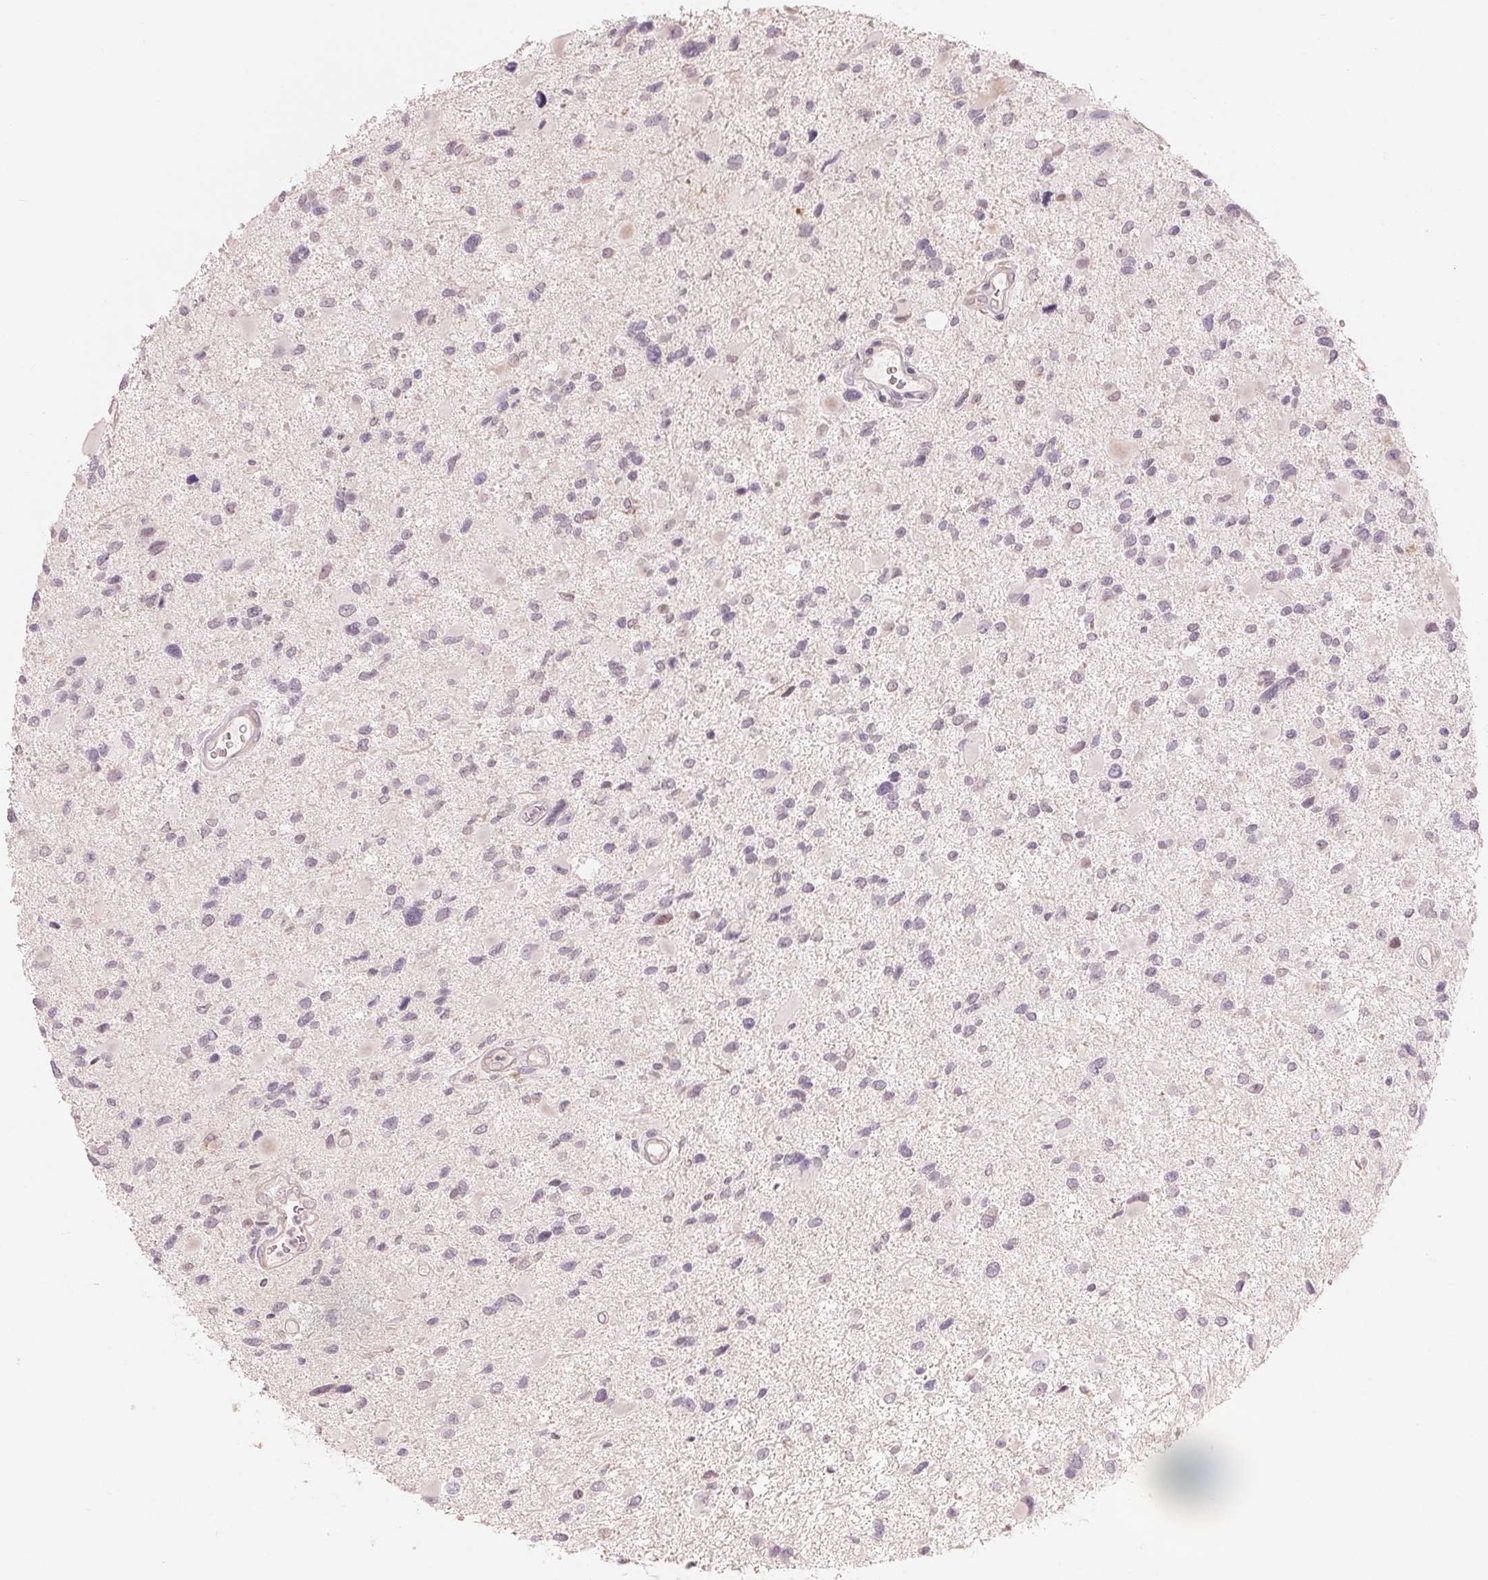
{"staining": {"intensity": "negative", "quantity": "none", "location": "none"}, "tissue": "glioma", "cell_type": "Tumor cells", "image_type": "cancer", "snomed": [{"axis": "morphology", "description": "Glioma, malignant, Low grade"}, {"axis": "topography", "description": "Brain"}], "caption": "Tumor cells show no significant staining in malignant glioma (low-grade). Nuclei are stained in blue.", "gene": "DENND2C", "patient": {"sex": "female", "age": 32}}